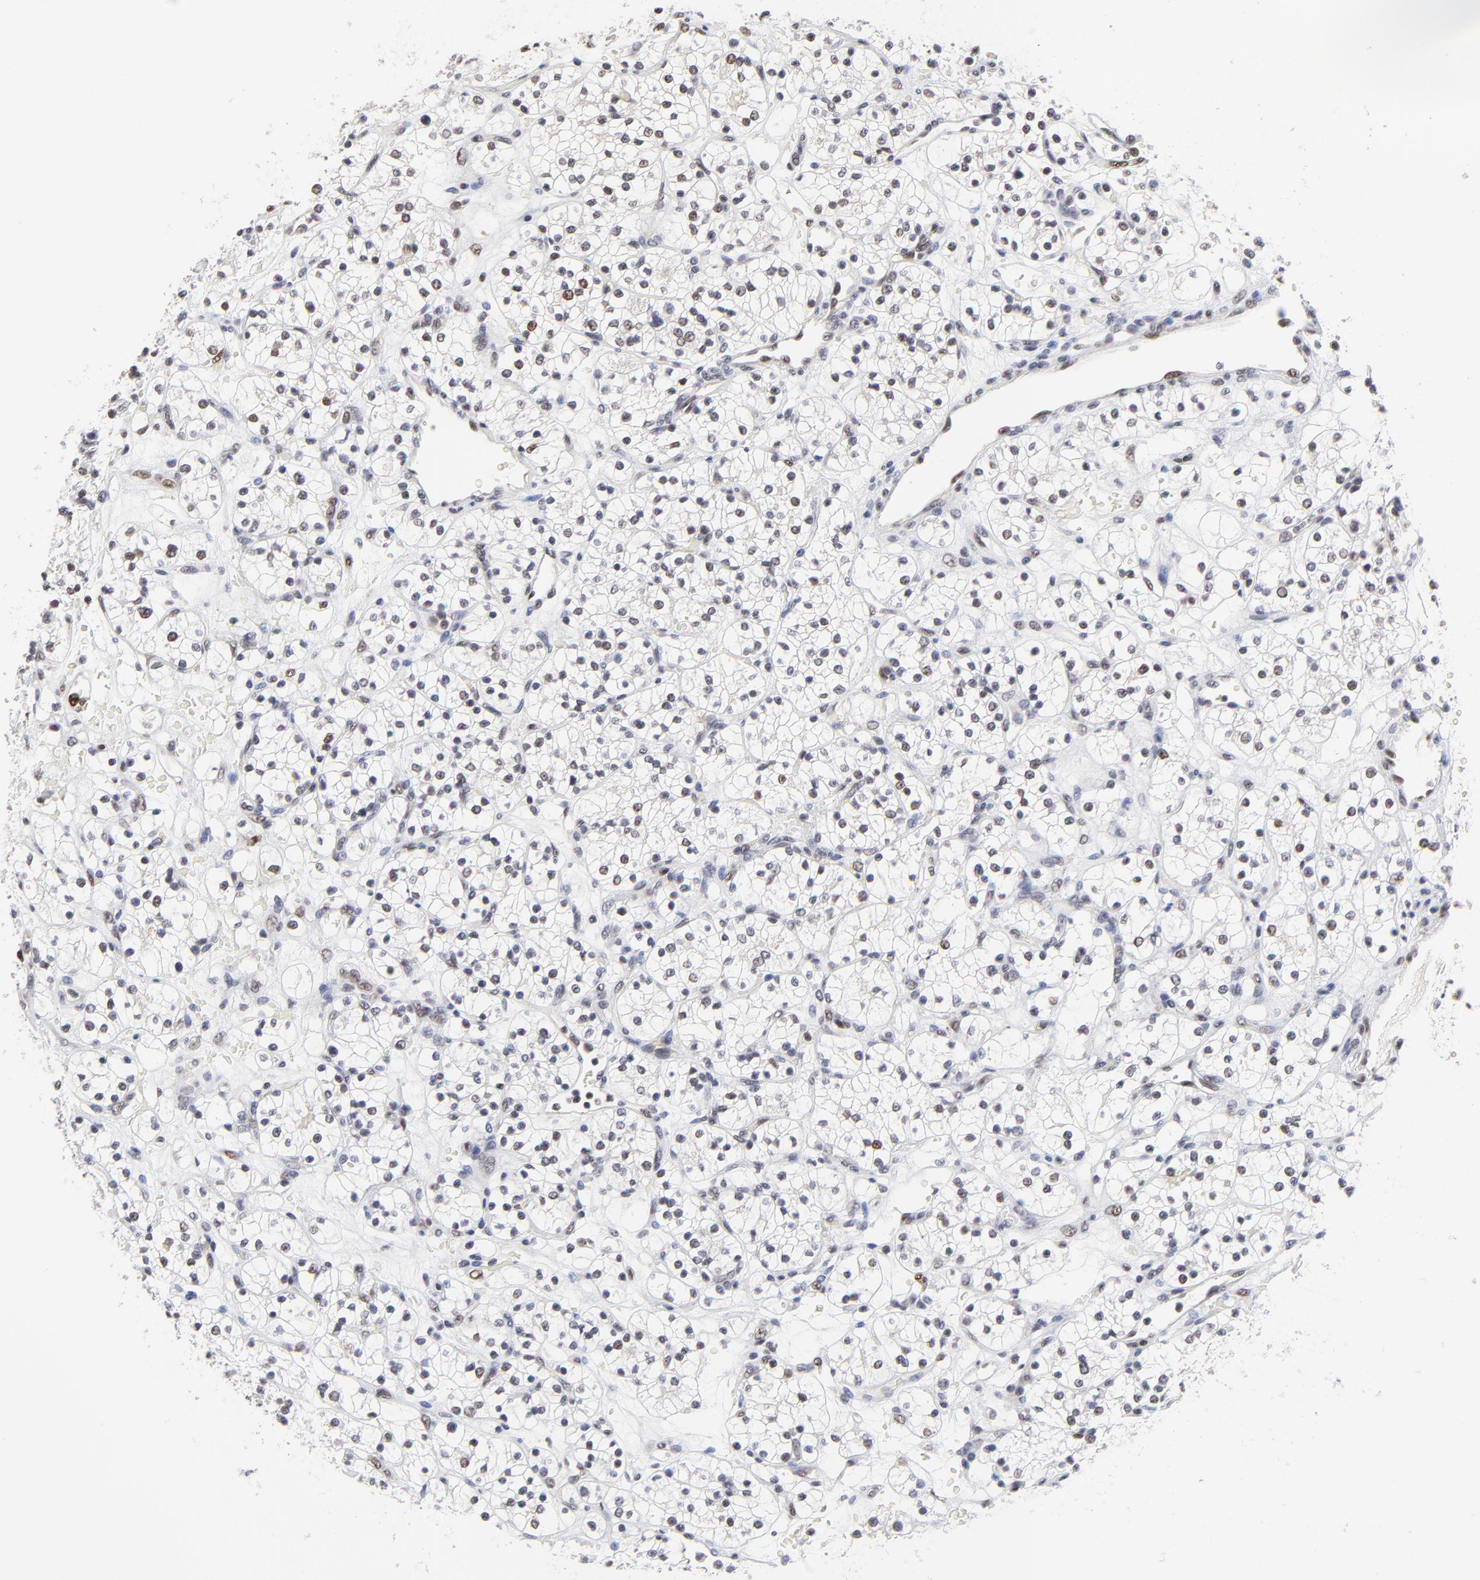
{"staining": {"intensity": "weak", "quantity": "<25%", "location": "nuclear"}, "tissue": "renal cancer", "cell_type": "Tumor cells", "image_type": "cancer", "snomed": [{"axis": "morphology", "description": "Adenocarcinoma, NOS"}, {"axis": "topography", "description": "Kidney"}], "caption": "A histopathology image of renal cancer stained for a protein demonstrates no brown staining in tumor cells.", "gene": "OGFOD1", "patient": {"sex": "female", "age": 60}}